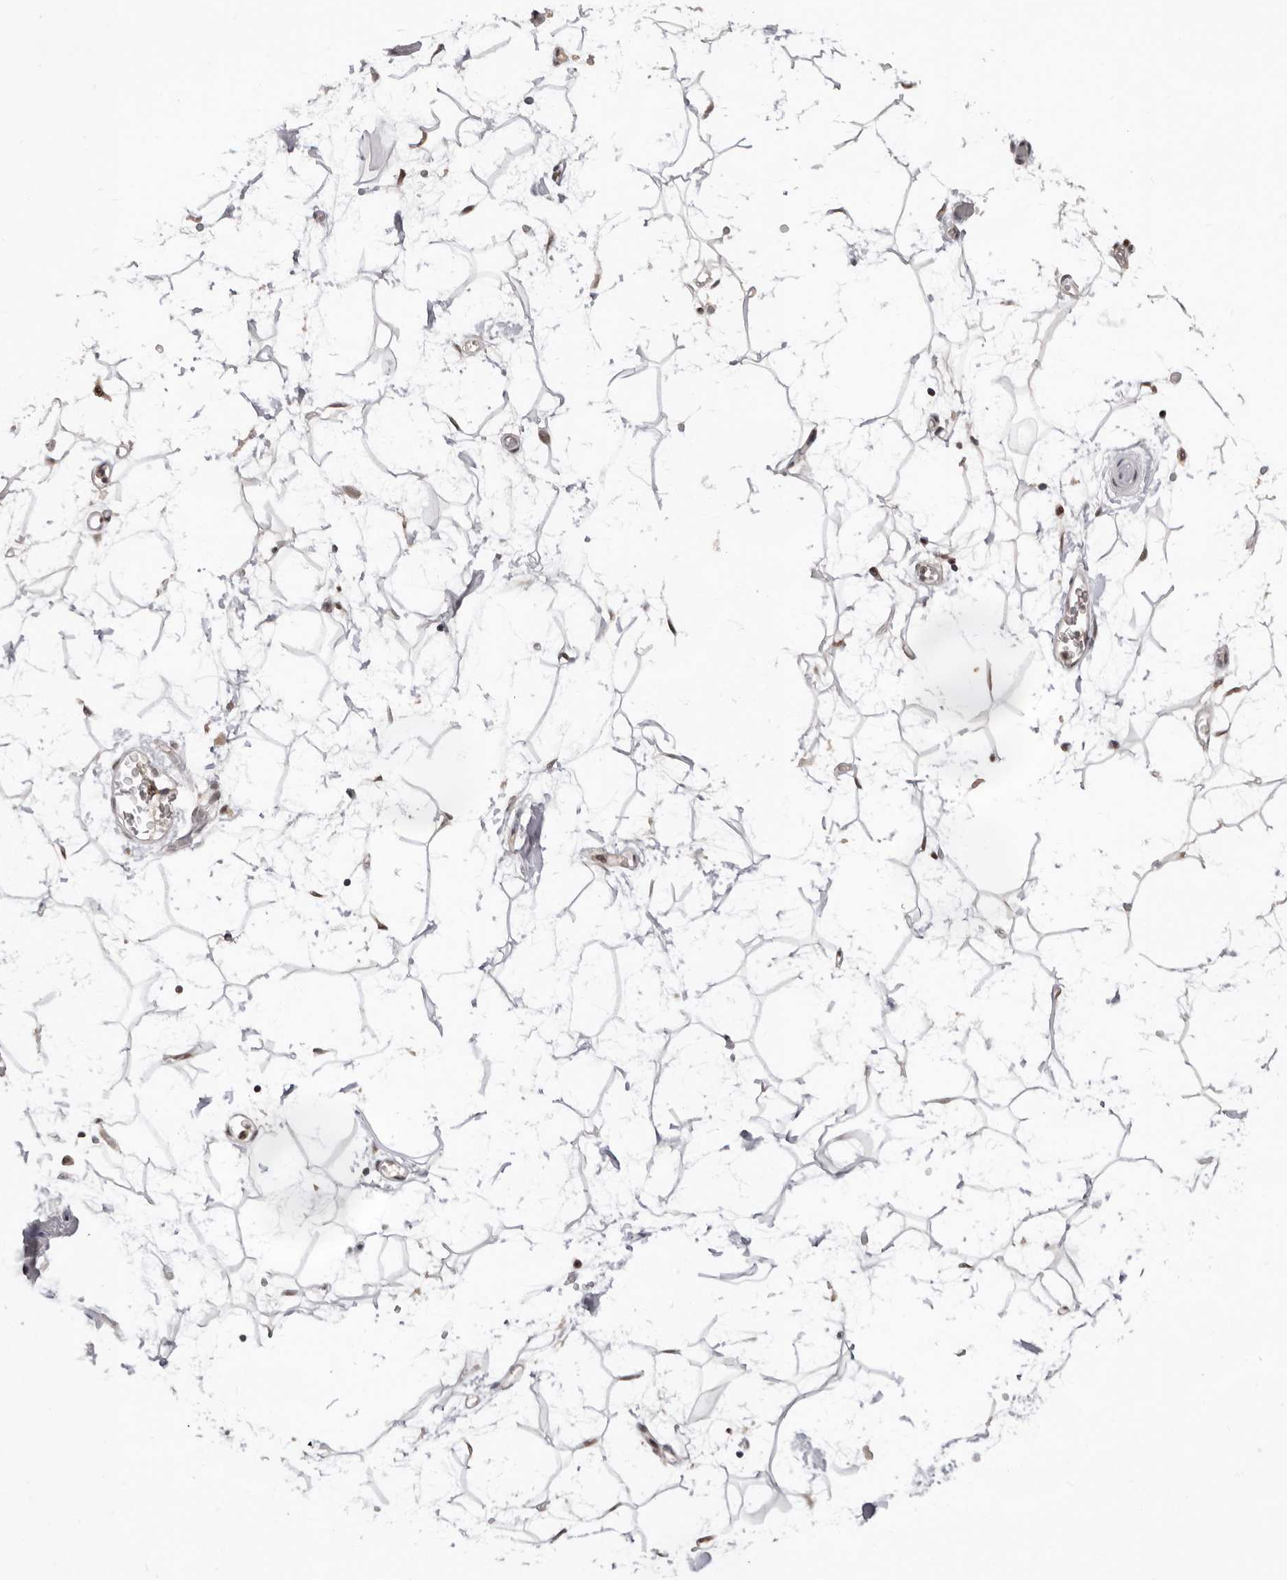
{"staining": {"intensity": "weak", "quantity": ">75%", "location": "nuclear"}, "tissue": "adipose tissue", "cell_type": "Adipocytes", "image_type": "normal", "snomed": [{"axis": "morphology", "description": "Normal tissue, NOS"}, {"axis": "topography", "description": "Soft tissue"}], "caption": "Protein expression analysis of normal adipose tissue shows weak nuclear expression in about >75% of adipocytes.", "gene": "BRCA2", "patient": {"sex": "male", "age": 72}}